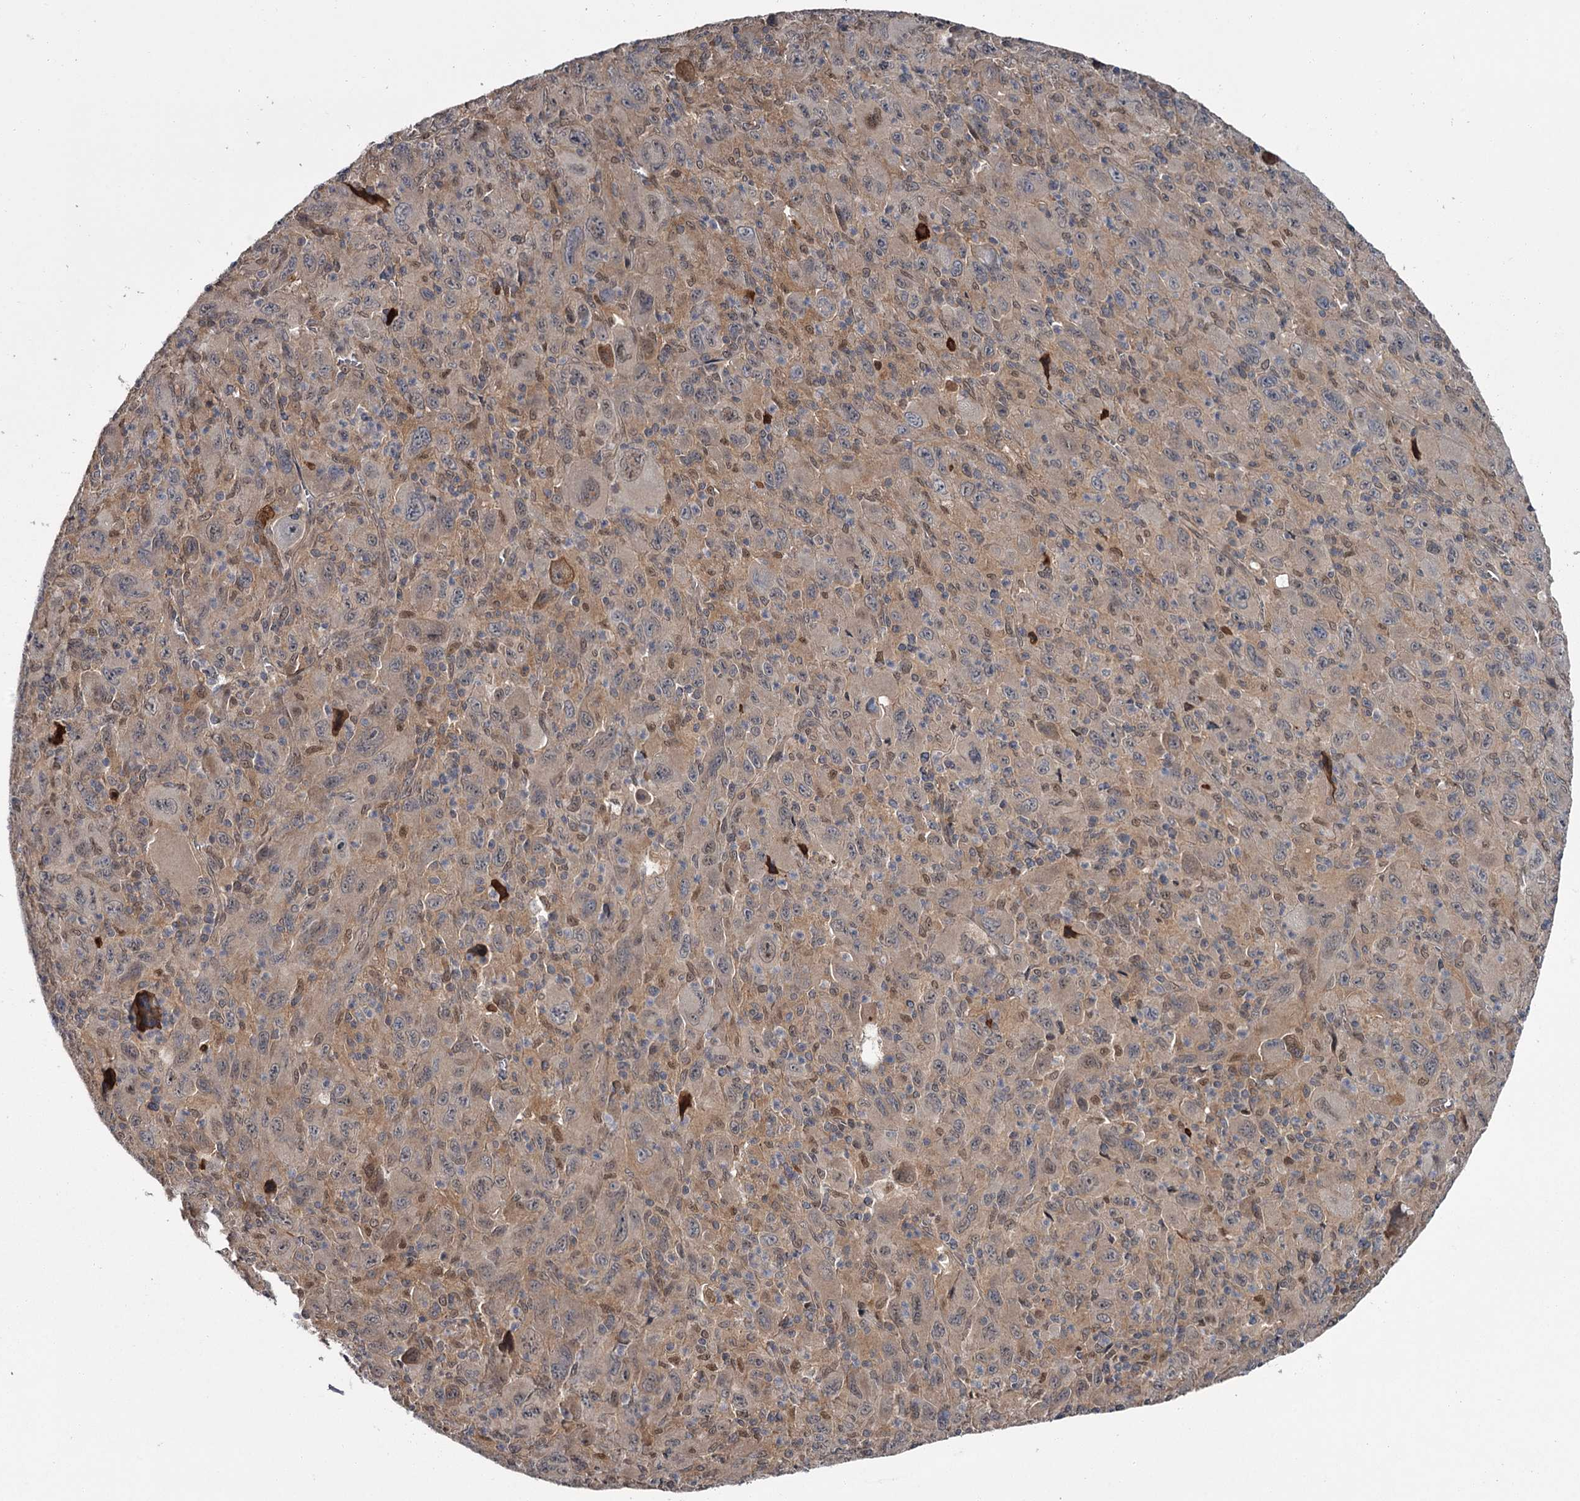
{"staining": {"intensity": "weak", "quantity": "25%-75%", "location": "cytoplasmic/membranous,nuclear"}, "tissue": "melanoma", "cell_type": "Tumor cells", "image_type": "cancer", "snomed": [{"axis": "morphology", "description": "Malignant melanoma, Metastatic site"}, {"axis": "topography", "description": "Skin"}], "caption": "The immunohistochemical stain shows weak cytoplasmic/membranous and nuclear staining in tumor cells of malignant melanoma (metastatic site) tissue. The protein of interest is stained brown, and the nuclei are stained in blue (DAB (3,3'-diaminobenzidine) IHC with brightfield microscopy, high magnification).", "gene": "DAO", "patient": {"sex": "female", "age": 56}}